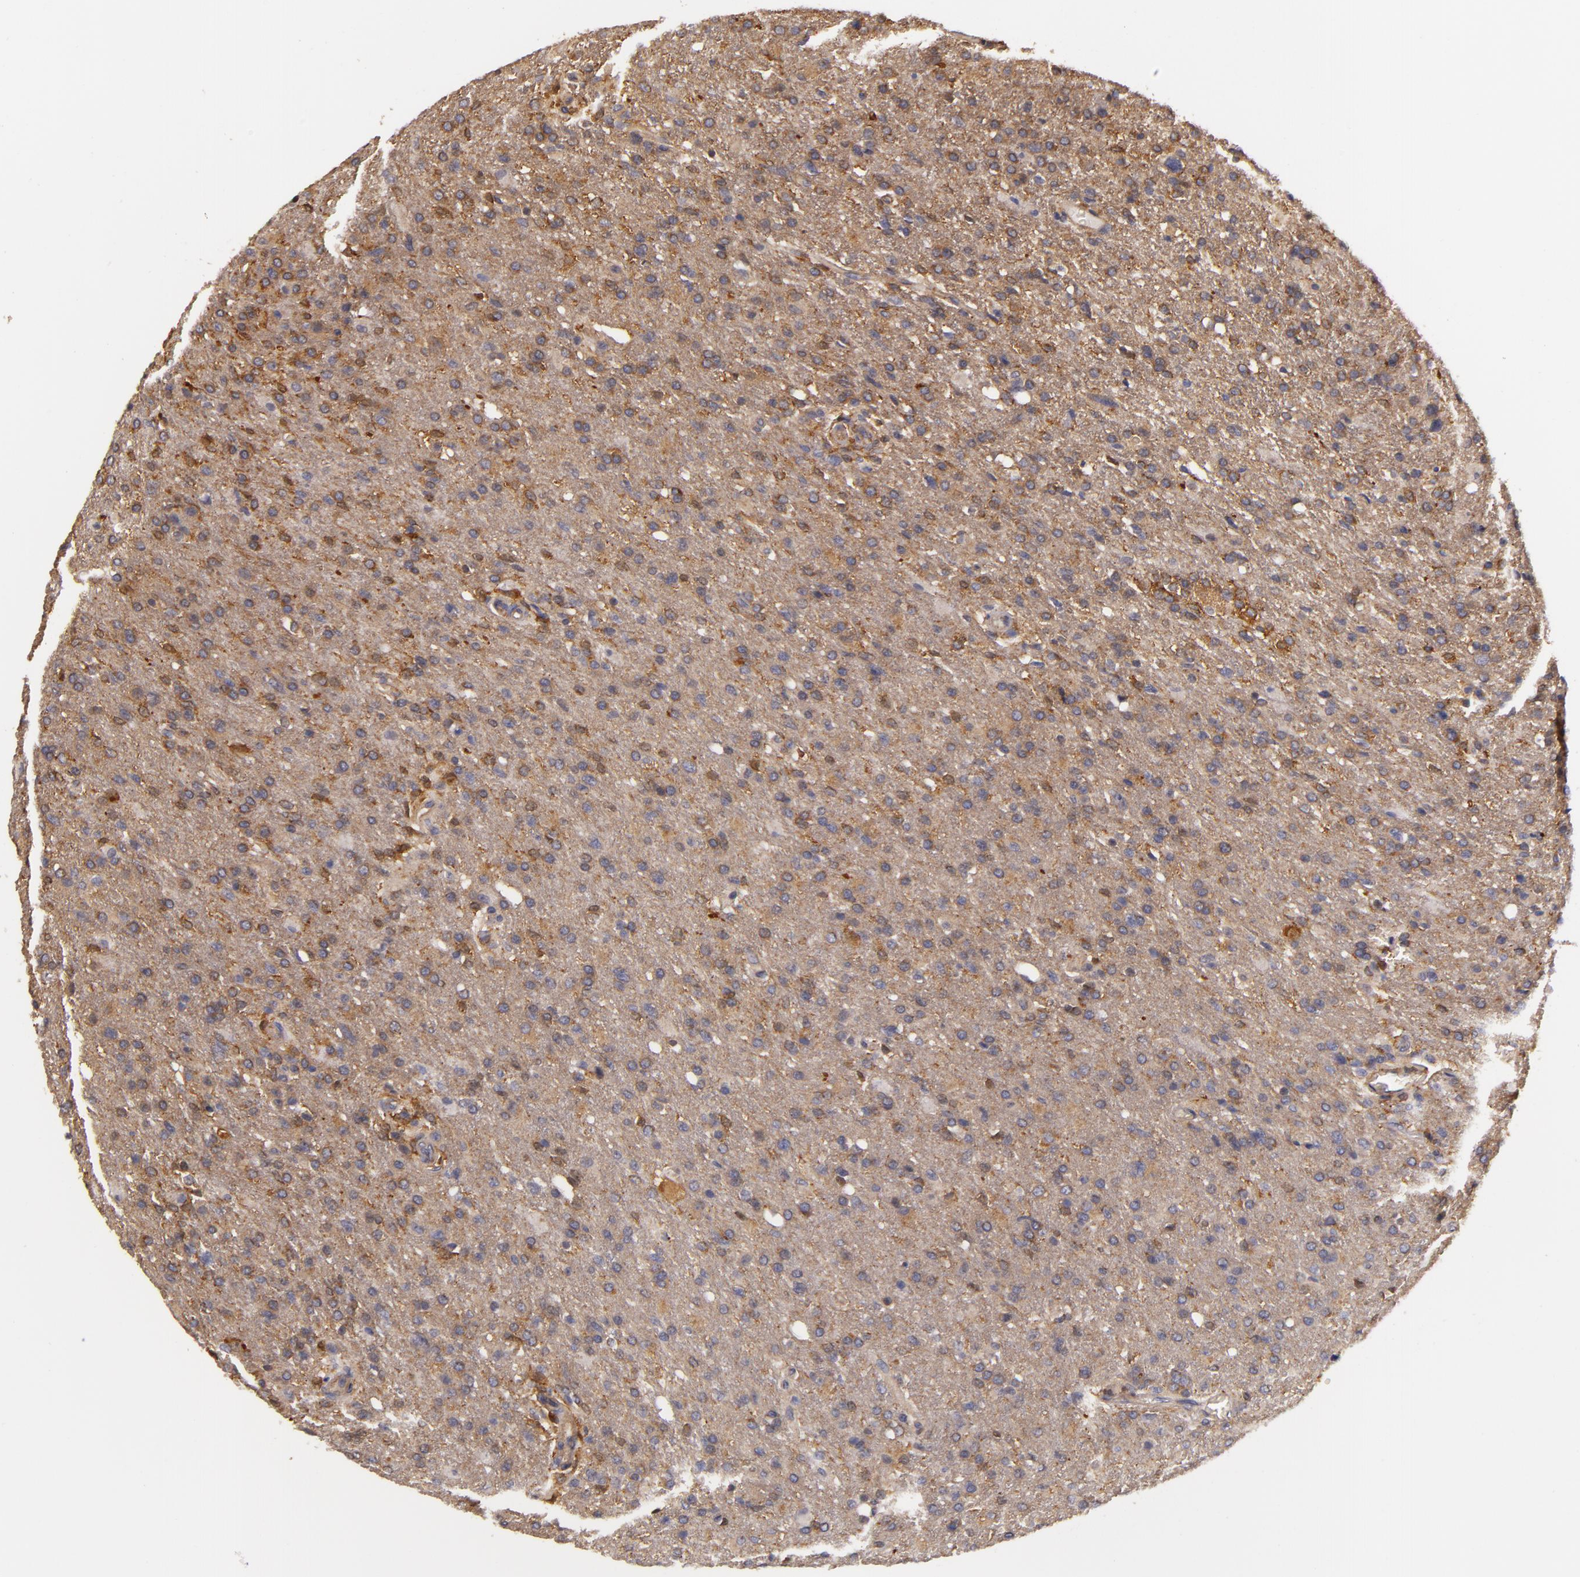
{"staining": {"intensity": "moderate", "quantity": ">75%", "location": "cytoplasmic/membranous"}, "tissue": "glioma", "cell_type": "Tumor cells", "image_type": "cancer", "snomed": [{"axis": "morphology", "description": "Glioma, malignant, High grade"}, {"axis": "topography", "description": "Brain"}], "caption": "Moderate cytoplasmic/membranous protein staining is present in approximately >75% of tumor cells in high-grade glioma (malignant). The staining is performed using DAB (3,3'-diaminobenzidine) brown chromogen to label protein expression. The nuclei are counter-stained blue using hematoxylin.", "gene": "TOM1", "patient": {"sex": "male", "age": 68}}